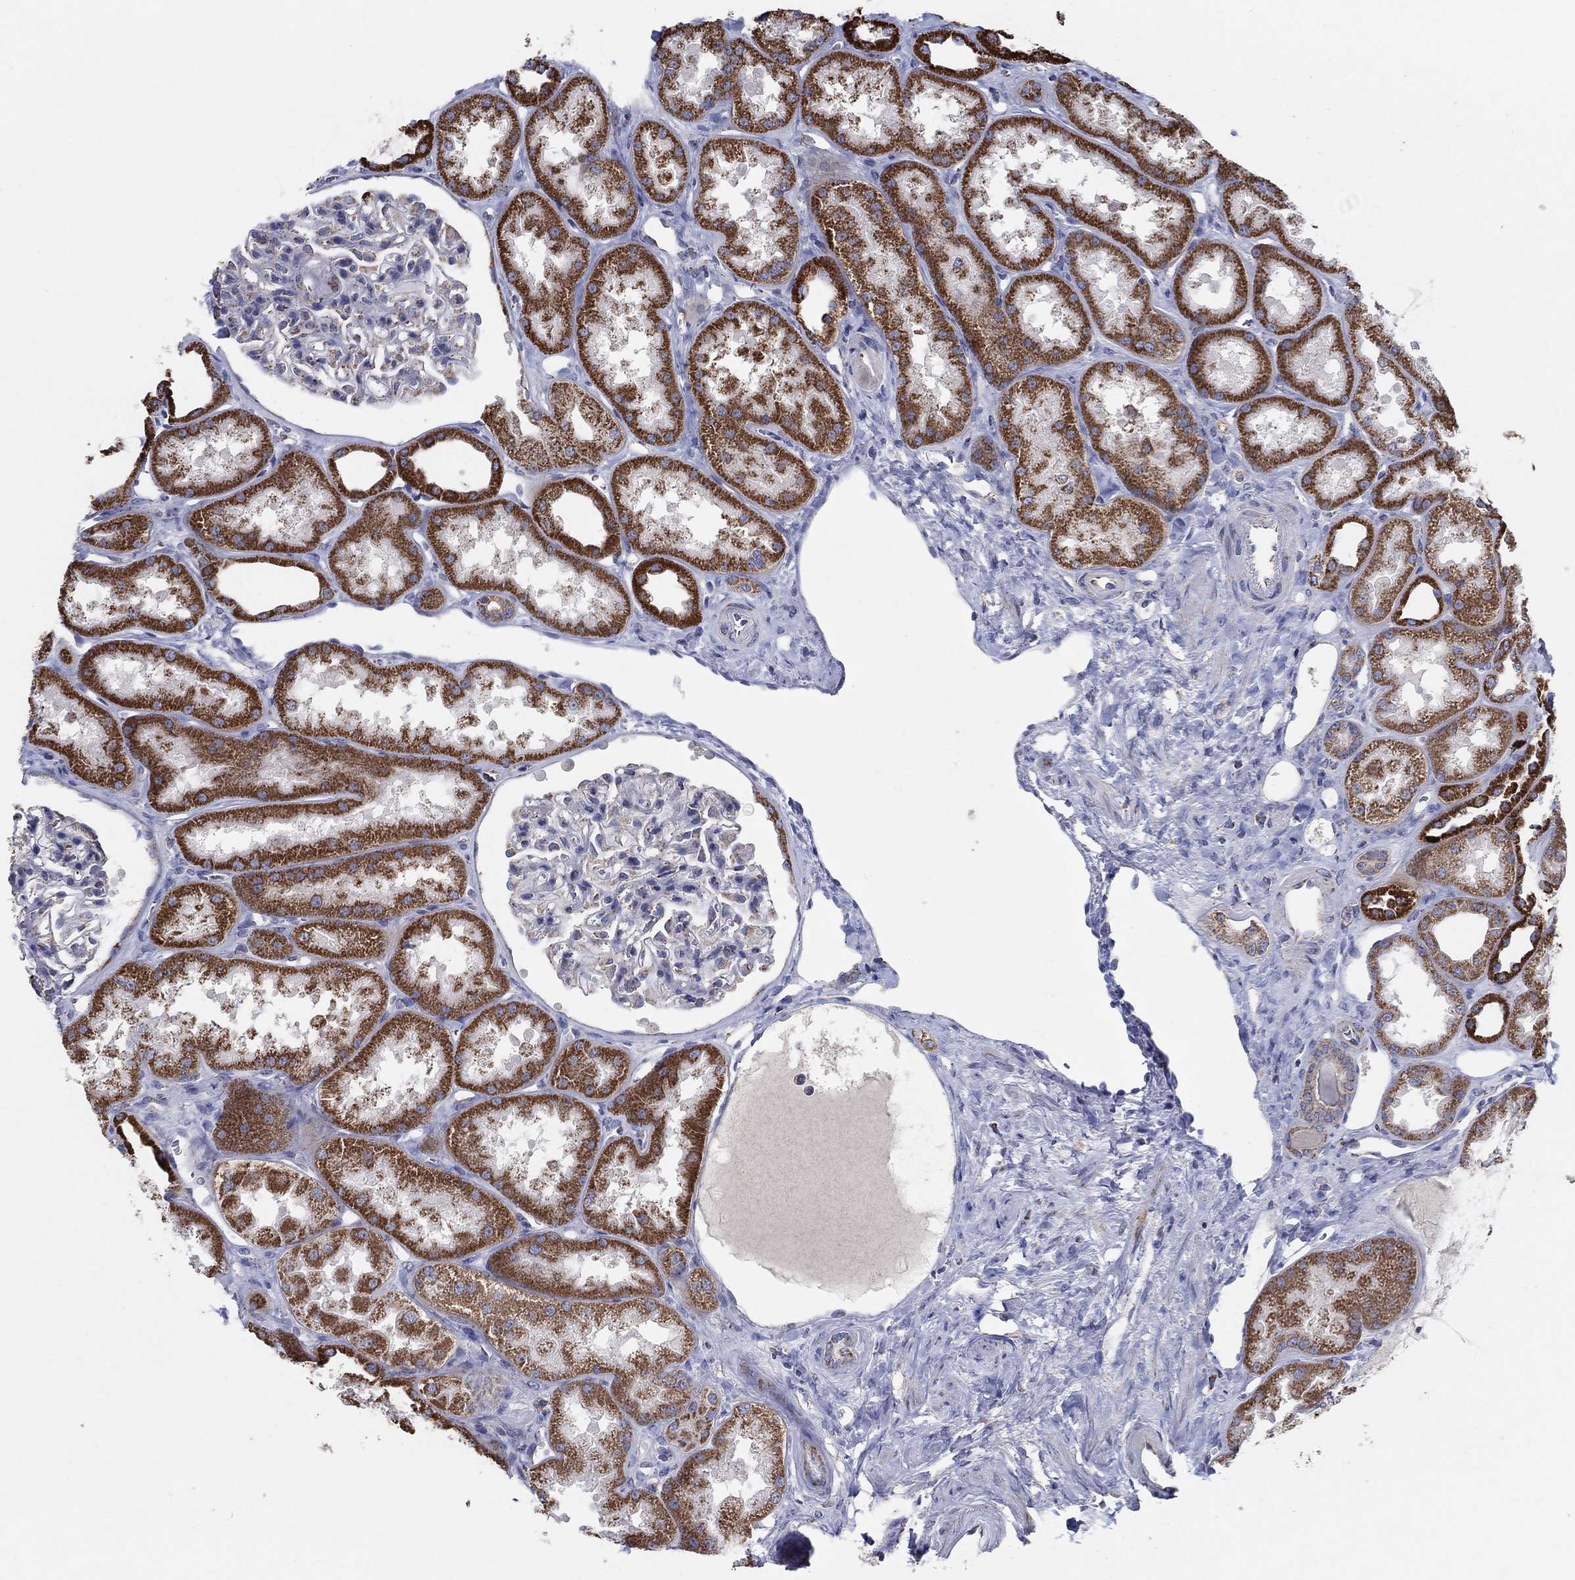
{"staining": {"intensity": "weak", "quantity": "25%-75%", "location": "cytoplasmic/membranous"}, "tissue": "kidney", "cell_type": "Cells in glomeruli", "image_type": "normal", "snomed": [{"axis": "morphology", "description": "Normal tissue, NOS"}, {"axis": "topography", "description": "Kidney"}], "caption": "Approximately 25%-75% of cells in glomeruli in benign human kidney display weak cytoplasmic/membranous protein positivity as visualized by brown immunohistochemical staining.", "gene": "C9orf85", "patient": {"sex": "male", "age": 61}}